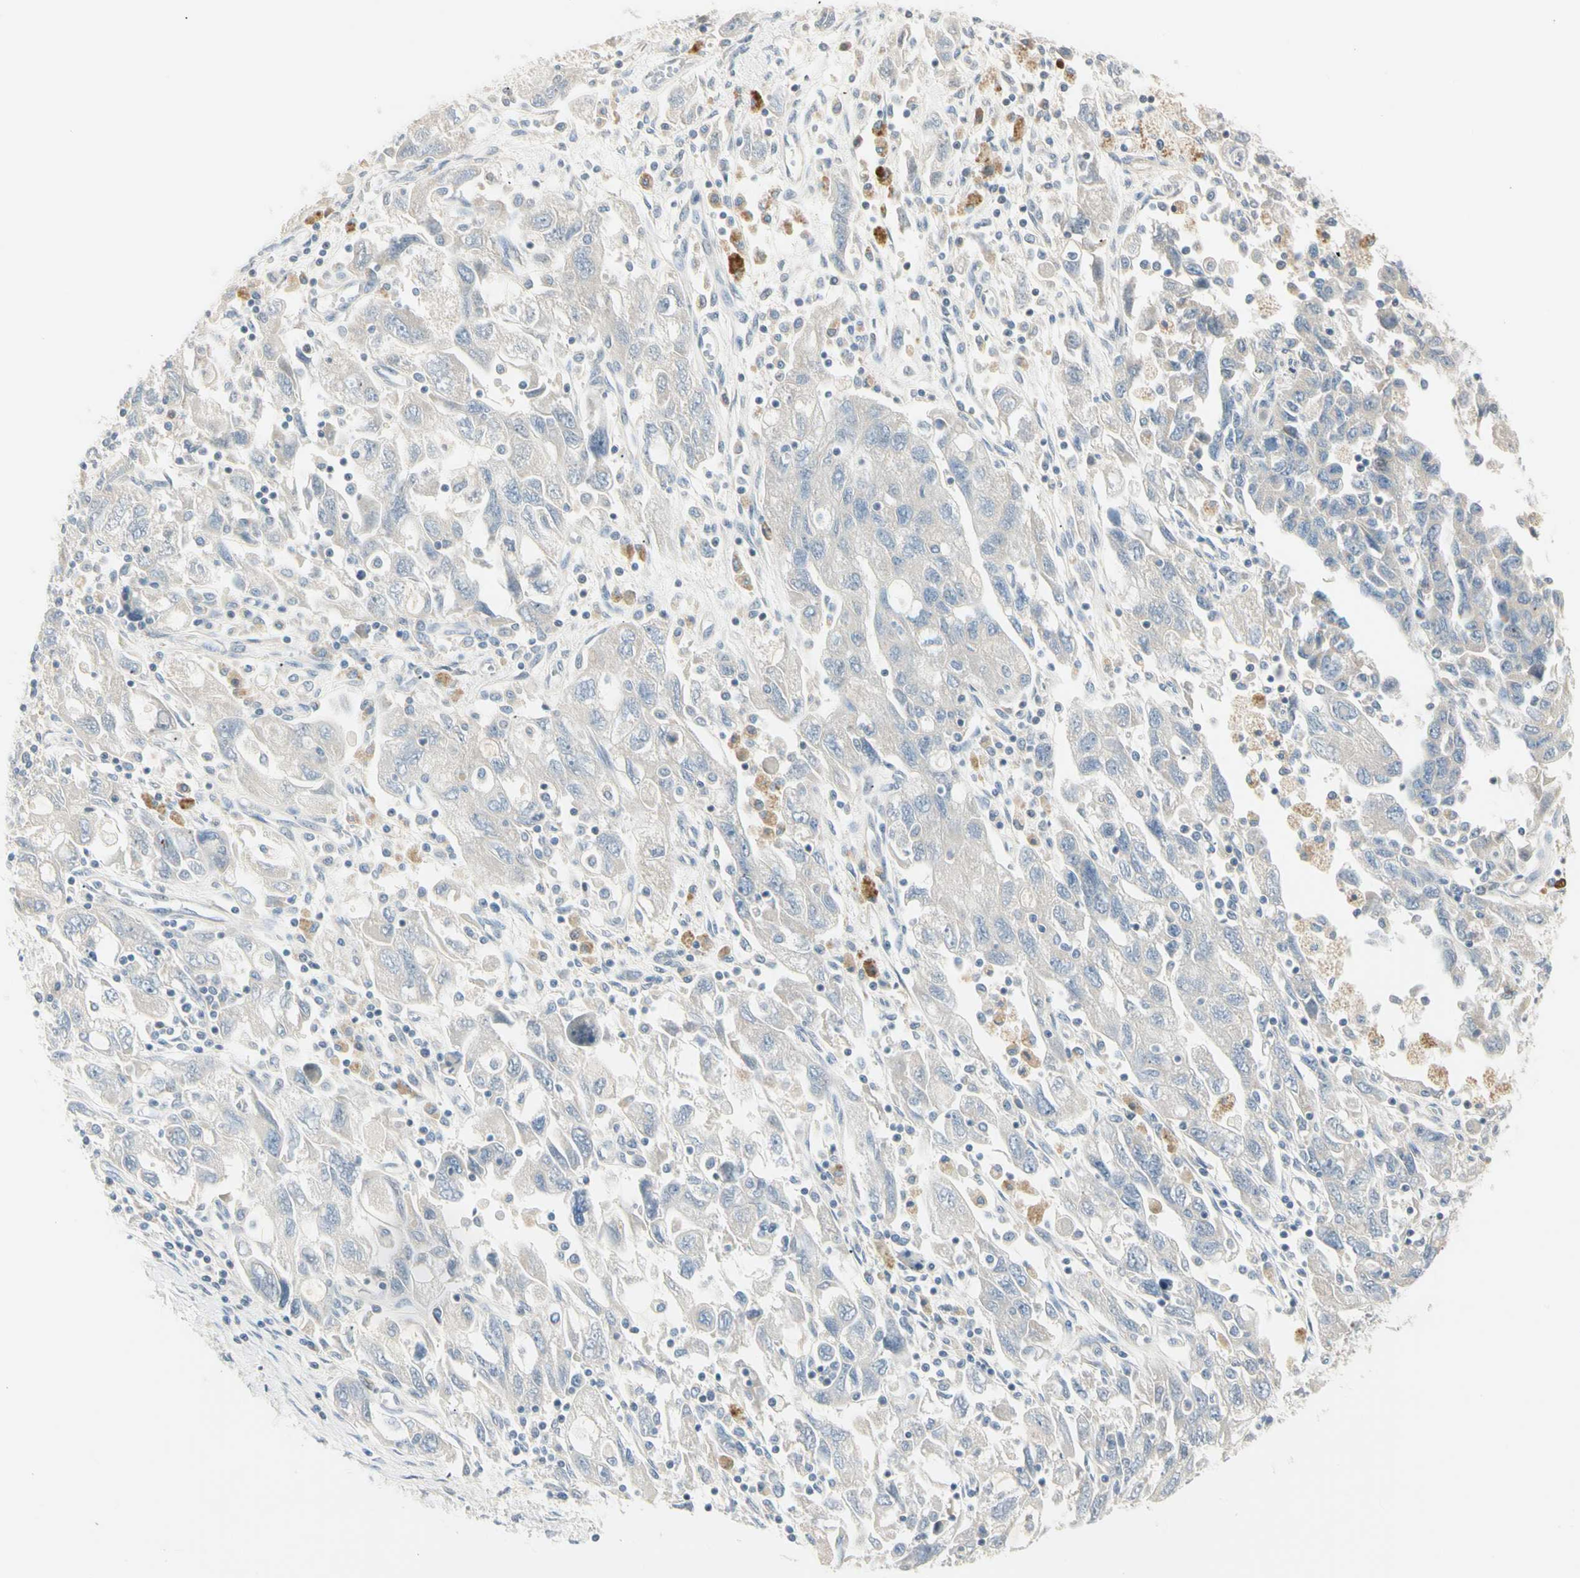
{"staining": {"intensity": "negative", "quantity": "none", "location": "none"}, "tissue": "ovarian cancer", "cell_type": "Tumor cells", "image_type": "cancer", "snomed": [{"axis": "morphology", "description": "Carcinoma, NOS"}, {"axis": "morphology", "description": "Cystadenocarcinoma, serous, NOS"}, {"axis": "topography", "description": "Ovary"}], "caption": "Tumor cells show no significant protein staining in ovarian cancer. (Stains: DAB (3,3'-diaminobenzidine) immunohistochemistry (IHC) with hematoxylin counter stain, Microscopy: brightfield microscopy at high magnification).", "gene": "ALDH18A1", "patient": {"sex": "female", "age": 69}}